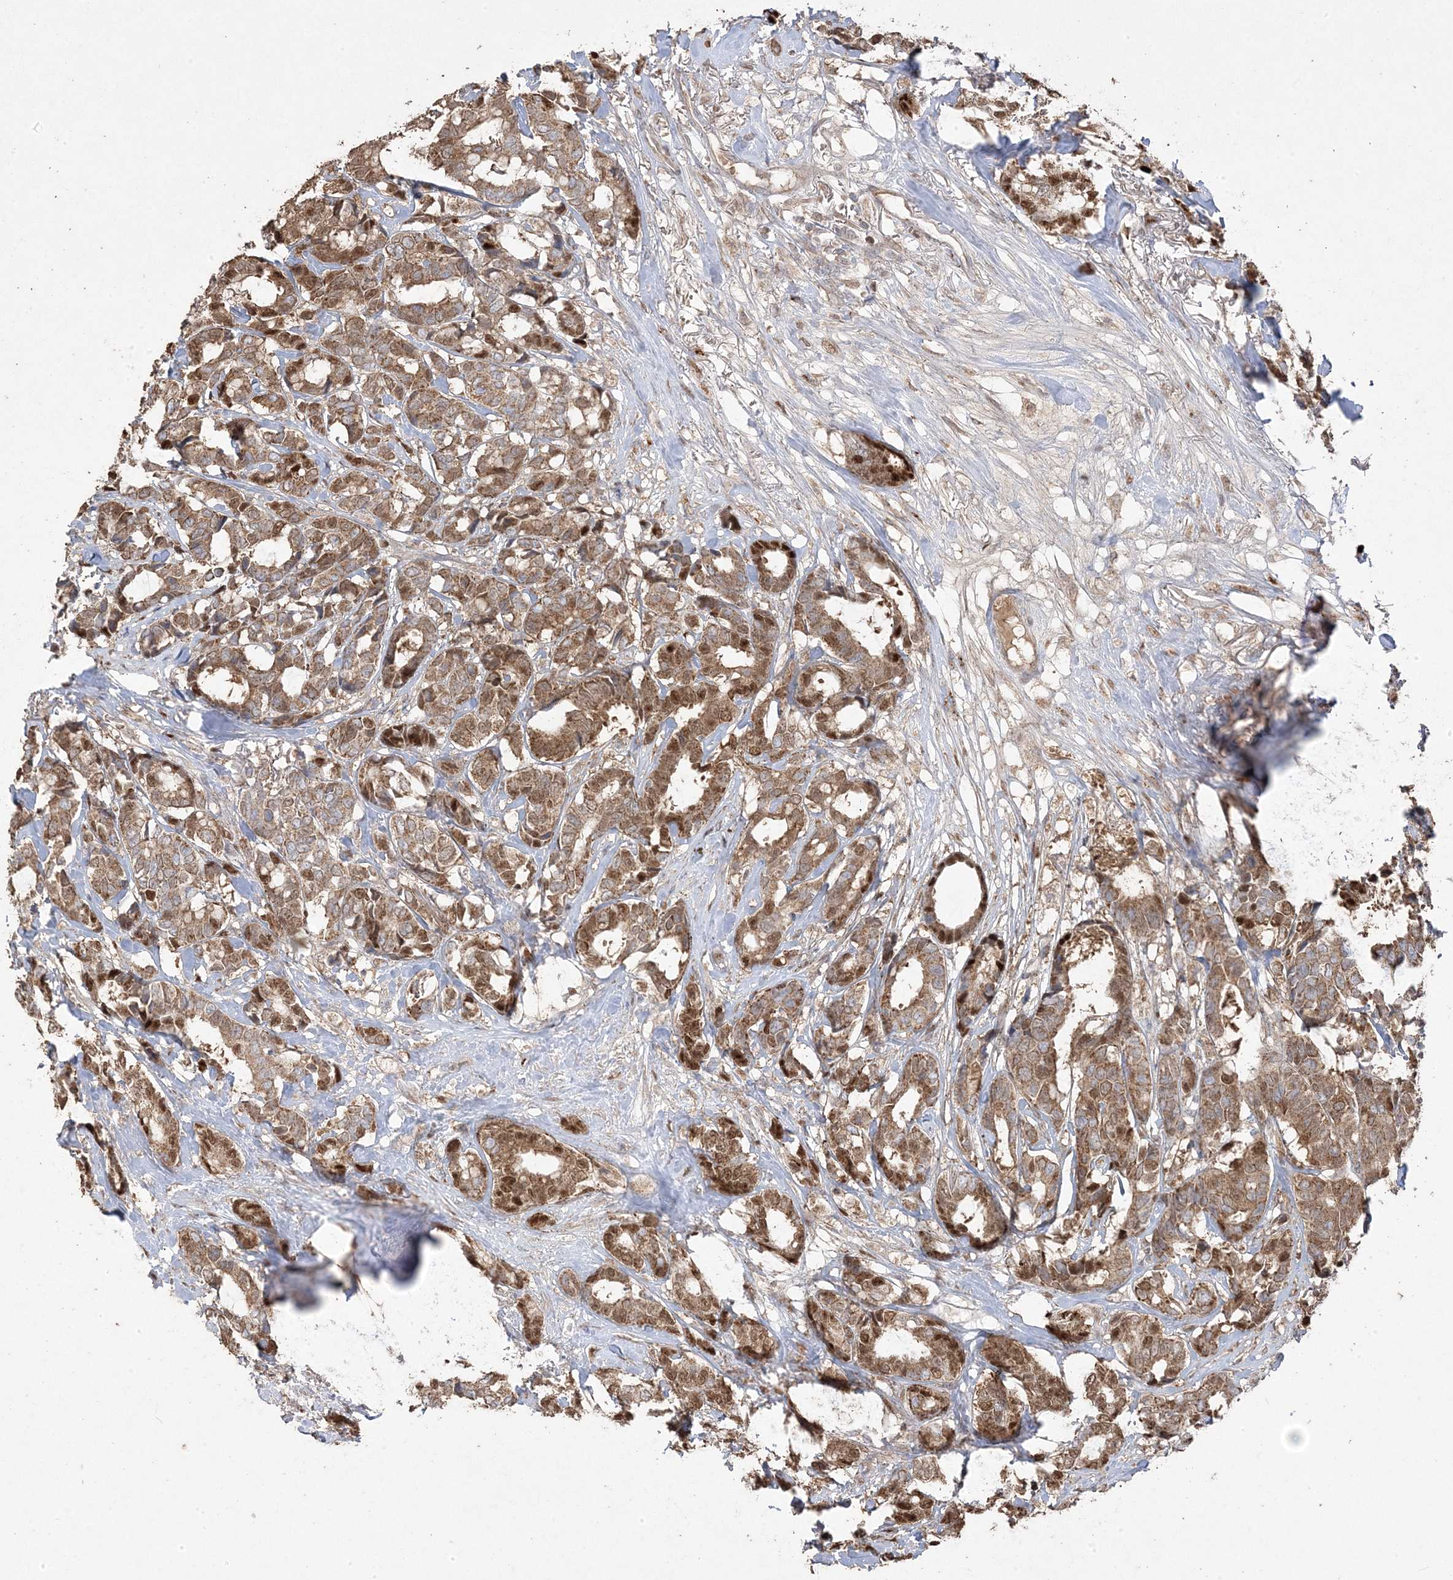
{"staining": {"intensity": "moderate", "quantity": ">75%", "location": "cytoplasmic/membranous,nuclear"}, "tissue": "breast cancer", "cell_type": "Tumor cells", "image_type": "cancer", "snomed": [{"axis": "morphology", "description": "Duct carcinoma"}, {"axis": "topography", "description": "Breast"}], "caption": "Brown immunohistochemical staining in breast cancer shows moderate cytoplasmic/membranous and nuclear staining in about >75% of tumor cells.", "gene": "PPOX", "patient": {"sex": "female", "age": 87}}